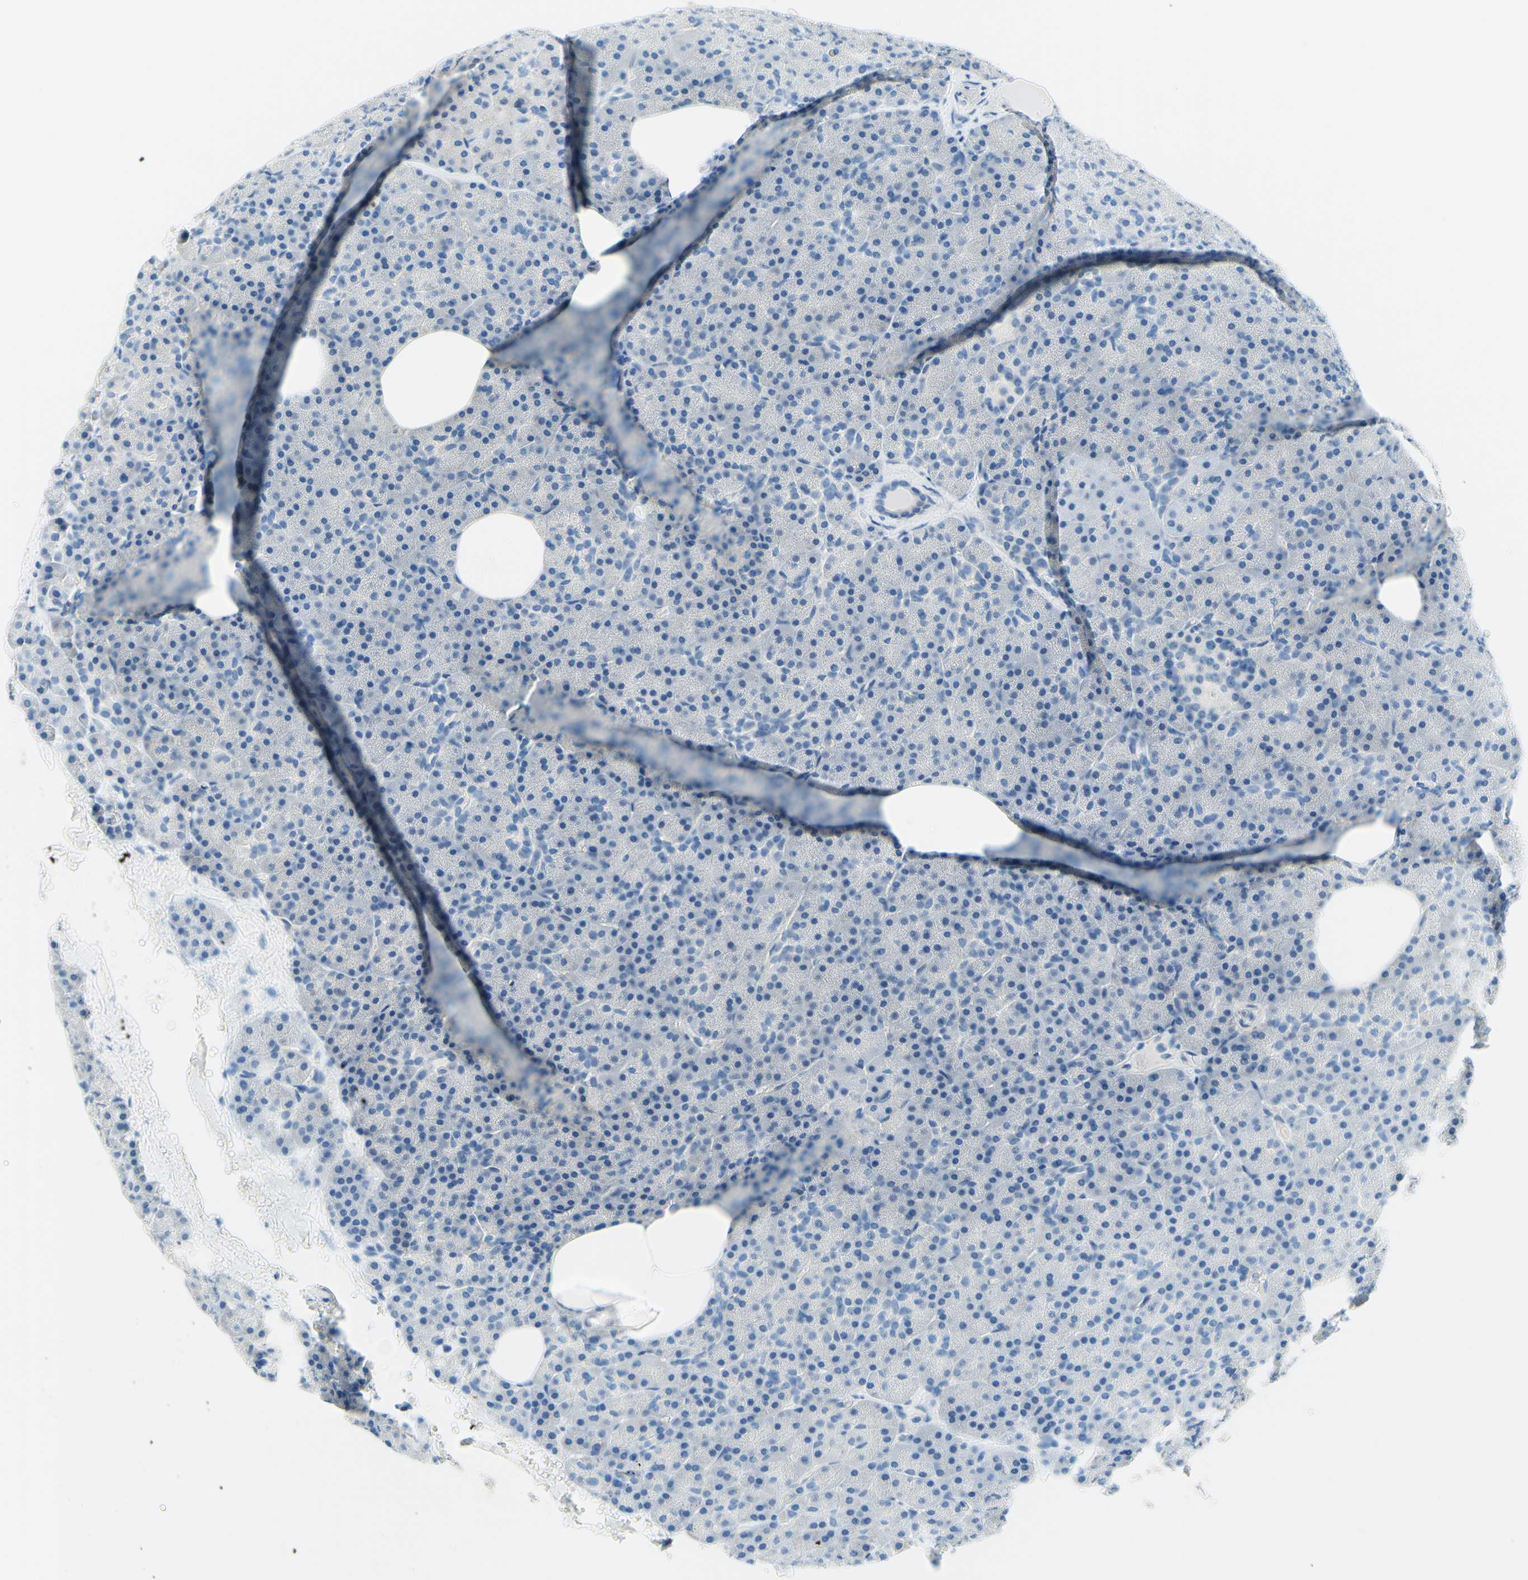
{"staining": {"intensity": "negative", "quantity": "none", "location": "none"}, "tissue": "pancreas", "cell_type": "Exocrine glandular cells", "image_type": "normal", "snomed": [{"axis": "morphology", "description": "Normal tissue, NOS"}, {"axis": "topography", "description": "Pancreas"}], "caption": "Micrograph shows no significant protein staining in exocrine glandular cells of normal pancreas. (Stains: DAB immunohistochemistry with hematoxylin counter stain, Microscopy: brightfield microscopy at high magnification).", "gene": "PASD1", "patient": {"sex": "female", "age": 35}}